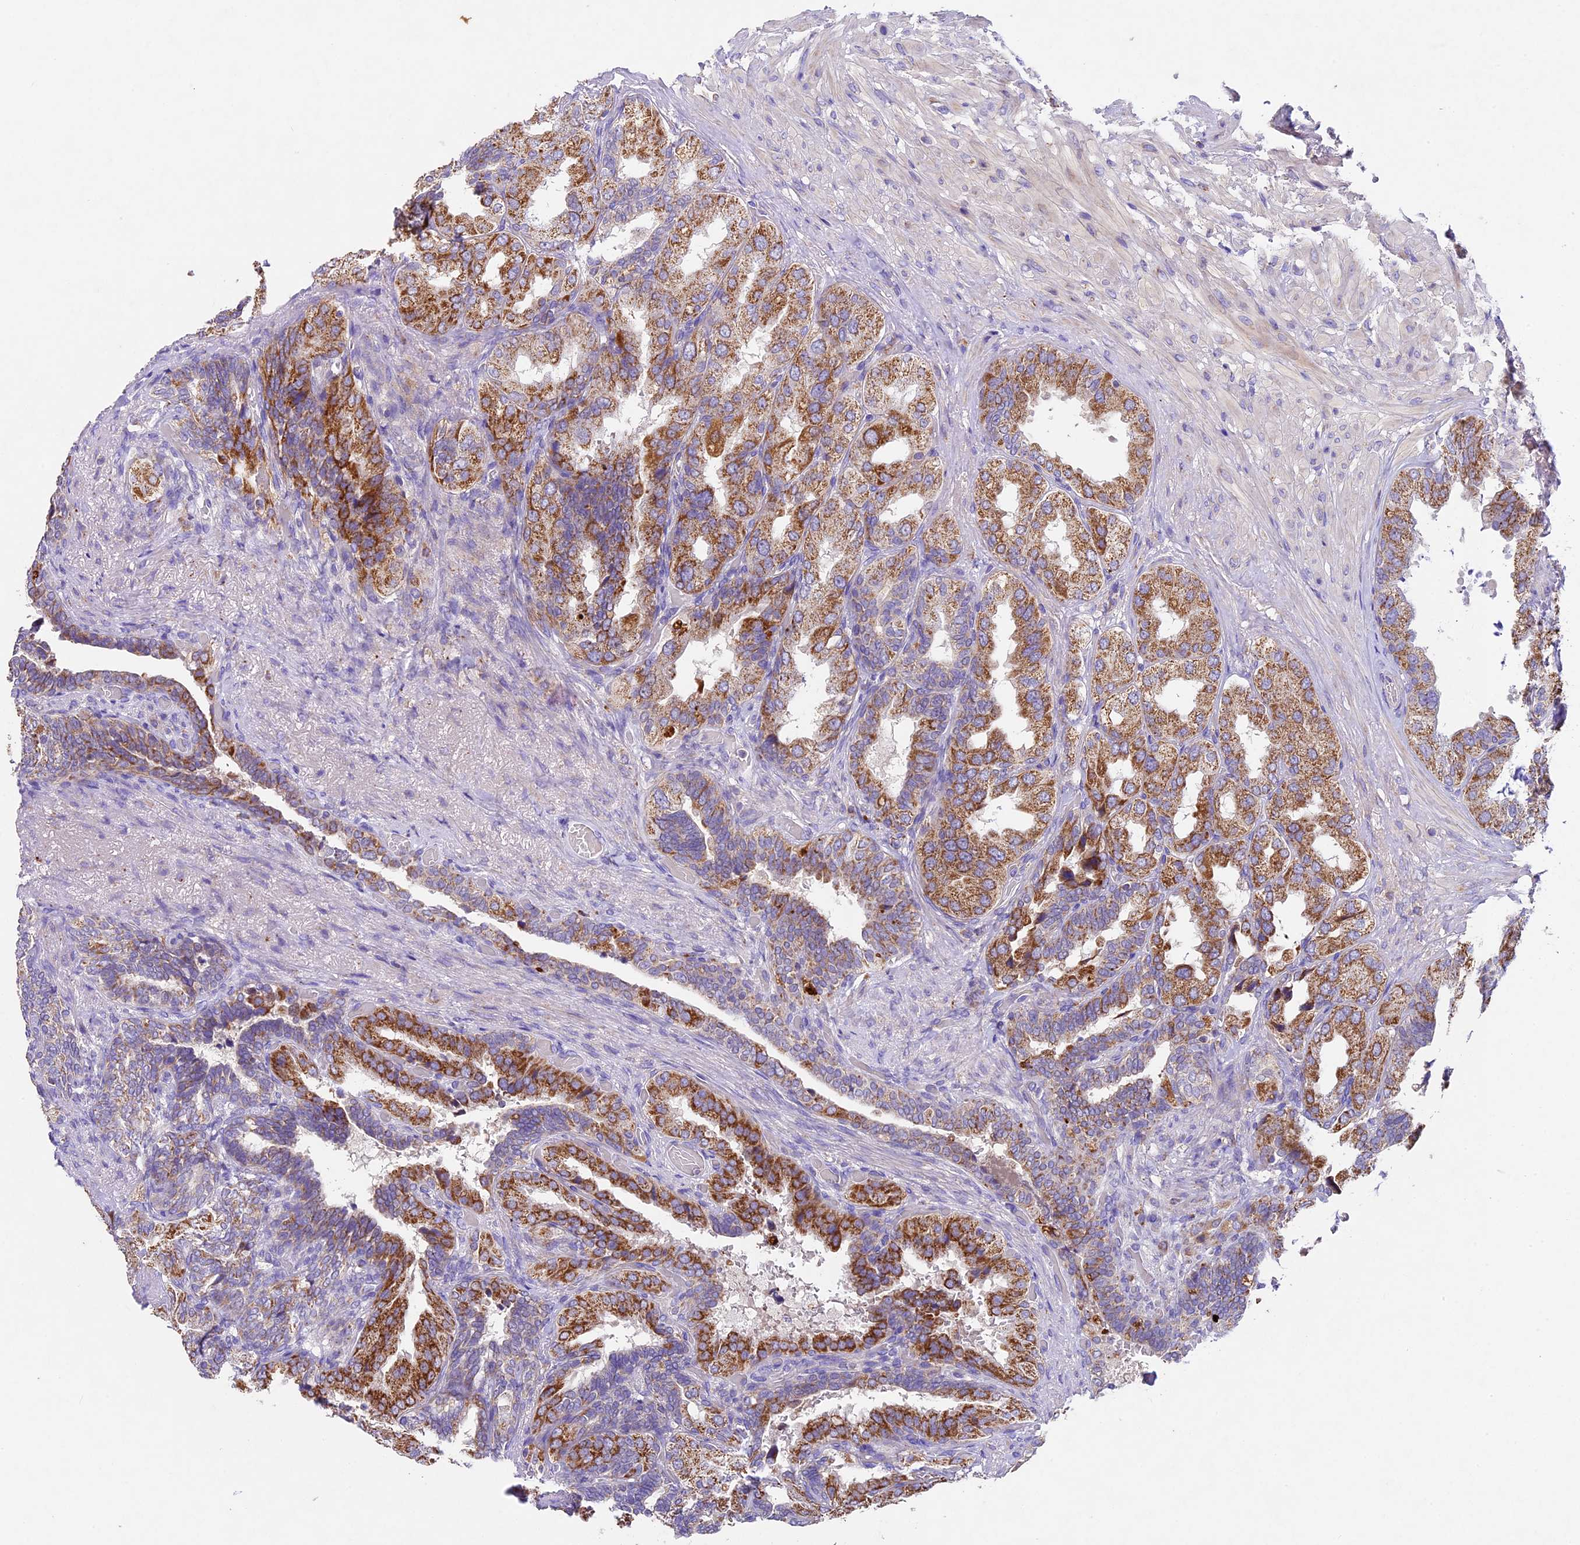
{"staining": {"intensity": "moderate", "quantity": ">75%", "location": "cytoplasmic/membranous"}, "tissue": "seminal vesicle", "cell_type": "Glandular cells", "image_type": "normal", "snomed": [{"axis": "morphology", "description": "Normal tissue, NOS"}, {"axis": "topography", "description": "Seminal veicle"}, {"axis": "topography", "description": "Peripheral nerve tissue"}], "caption": "Moderate cytoplasmic/membranous positivity for a protein is identified in approximately >75% of glandular cells of unremarkable seminal vesicle using immunohistochemistry (IHC).", "gene": "PMPCB", "patient": {"sex": "male", "age": 63}}